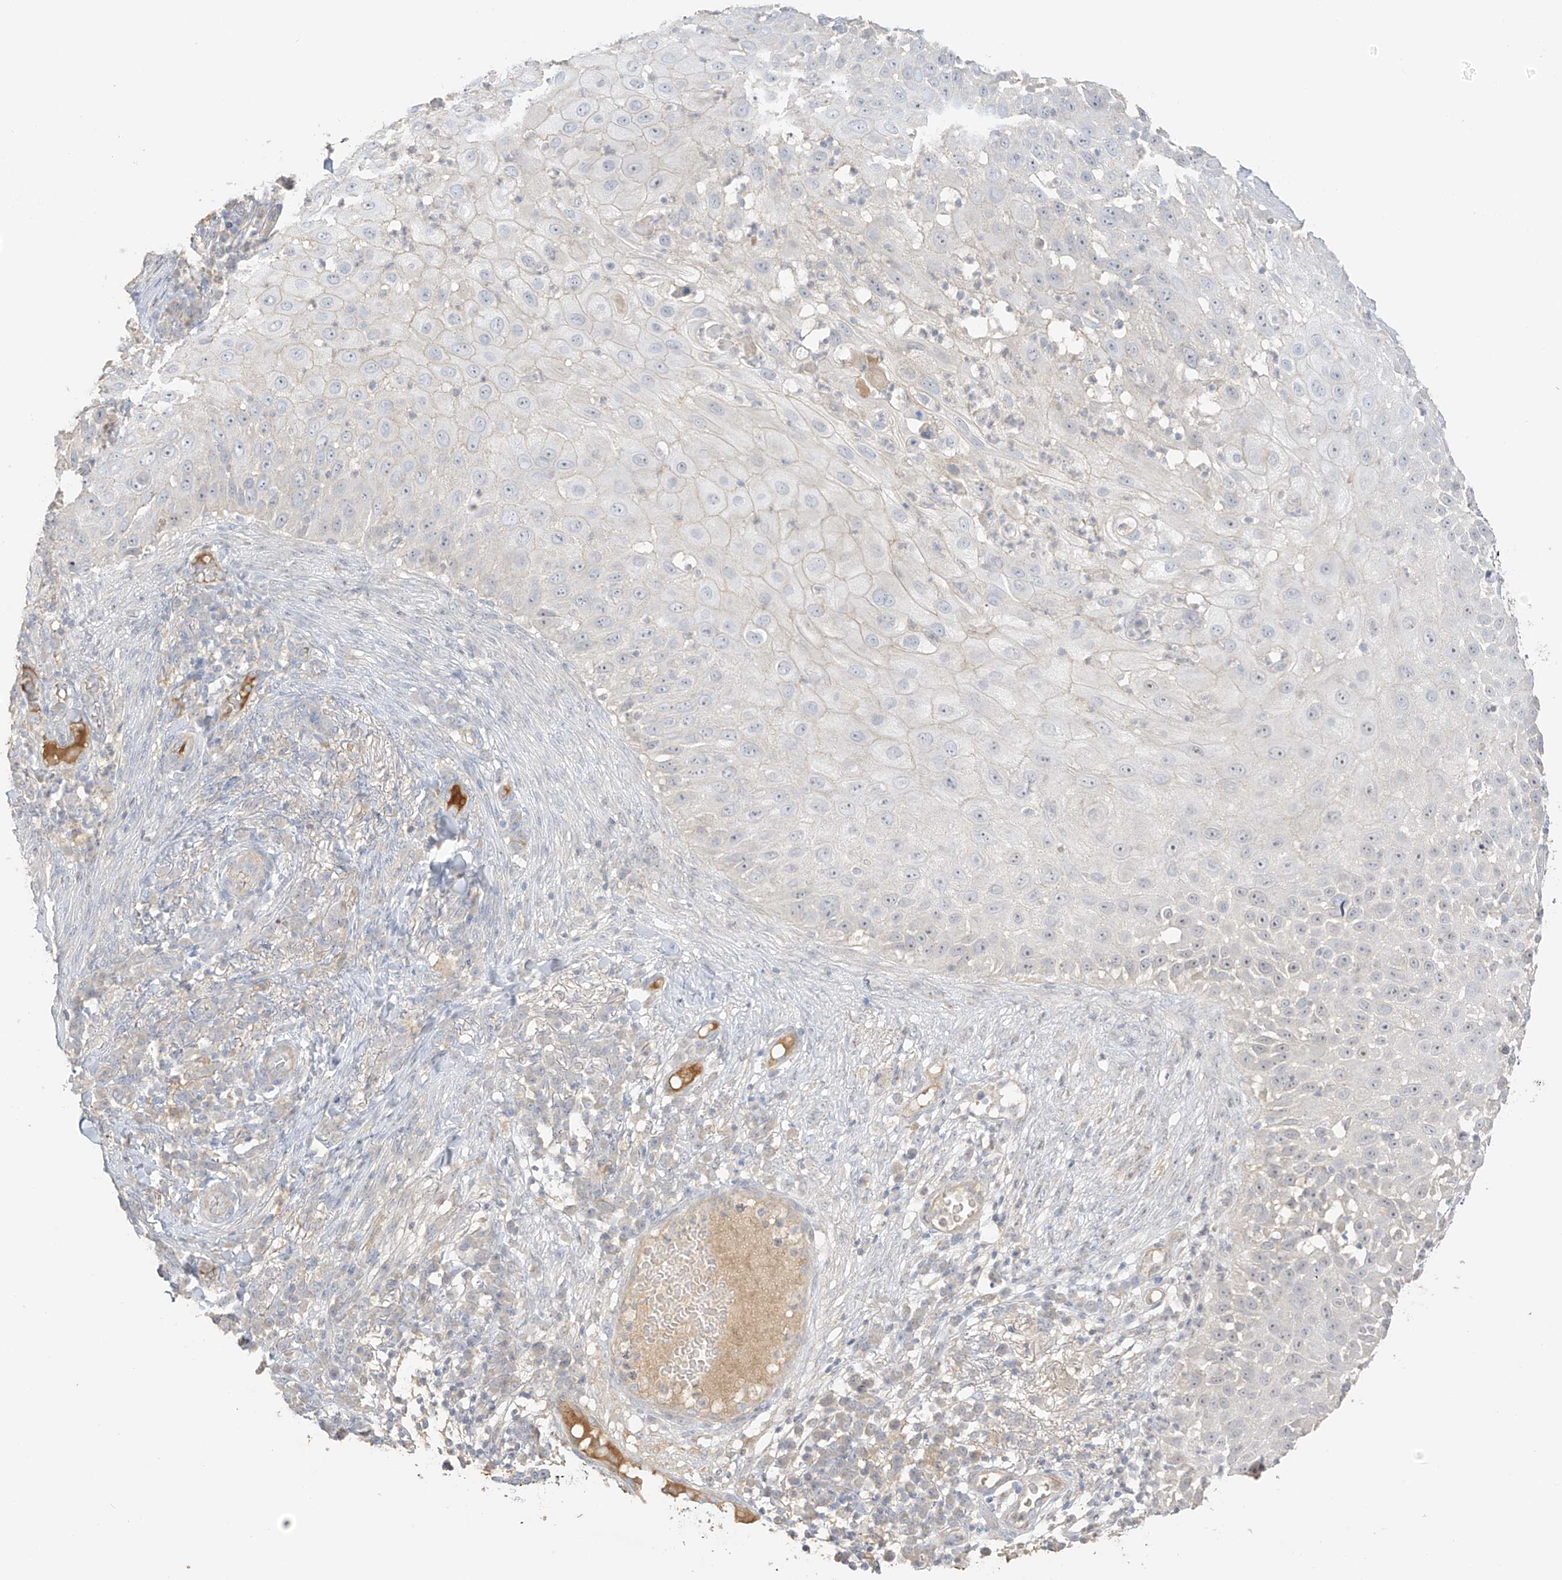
{"staining": {"intensity": "negative", "quantity": "none", "location": "none"}, "tissue": "skin cancer", "cell_type": "Tumor cells", "image_type": "cancer", "snomed": [{"axis": "morphology", "description": "Squamous cell carcinoma, NOS"}, {"axis": "topography", "description": "Skin"}], "caption": "Tumor cells are negative for protein expression in human skin cancer. (DAB immunohistochemistry visualized using brightfield microscopy, high magnification).", "gene": "ZBTB41", "patient": {"sex": "female", "age": 44}}